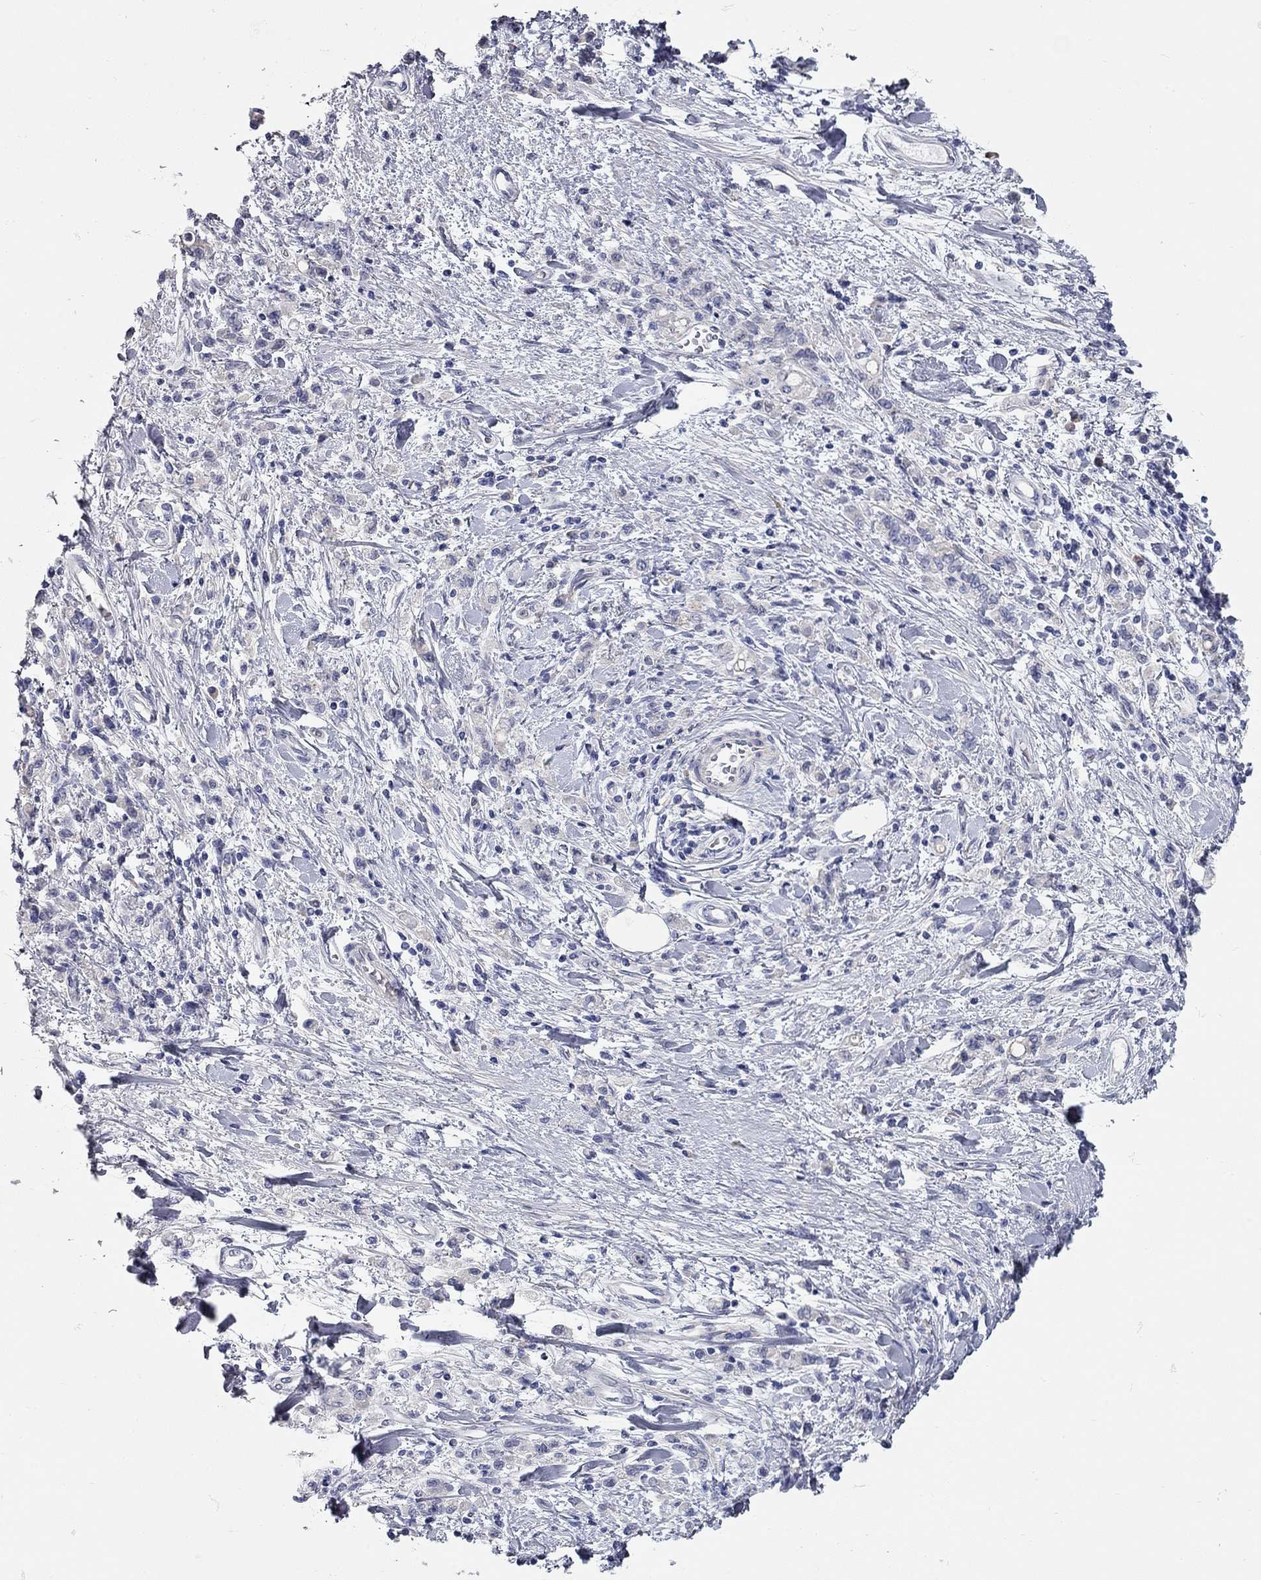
{"staining": {"intensity": "negative", "quantity": "none", "location": "none"}, "tissue": "stomach cancer", "cell_type": "Tumor cells", "image_type": "cancer", "snomed": [{"axis": "morphology", "description": "Adenocarcinoma, NOS"}, {"axis": "topography", "description": "Stomach"}], "caption": "IHC of human stomach cancer (adenocarcinoma) demonstrates no positivity in tumor cells.", "gene": "XAGE2", "patient": {"sex": "male", "age": 77}}